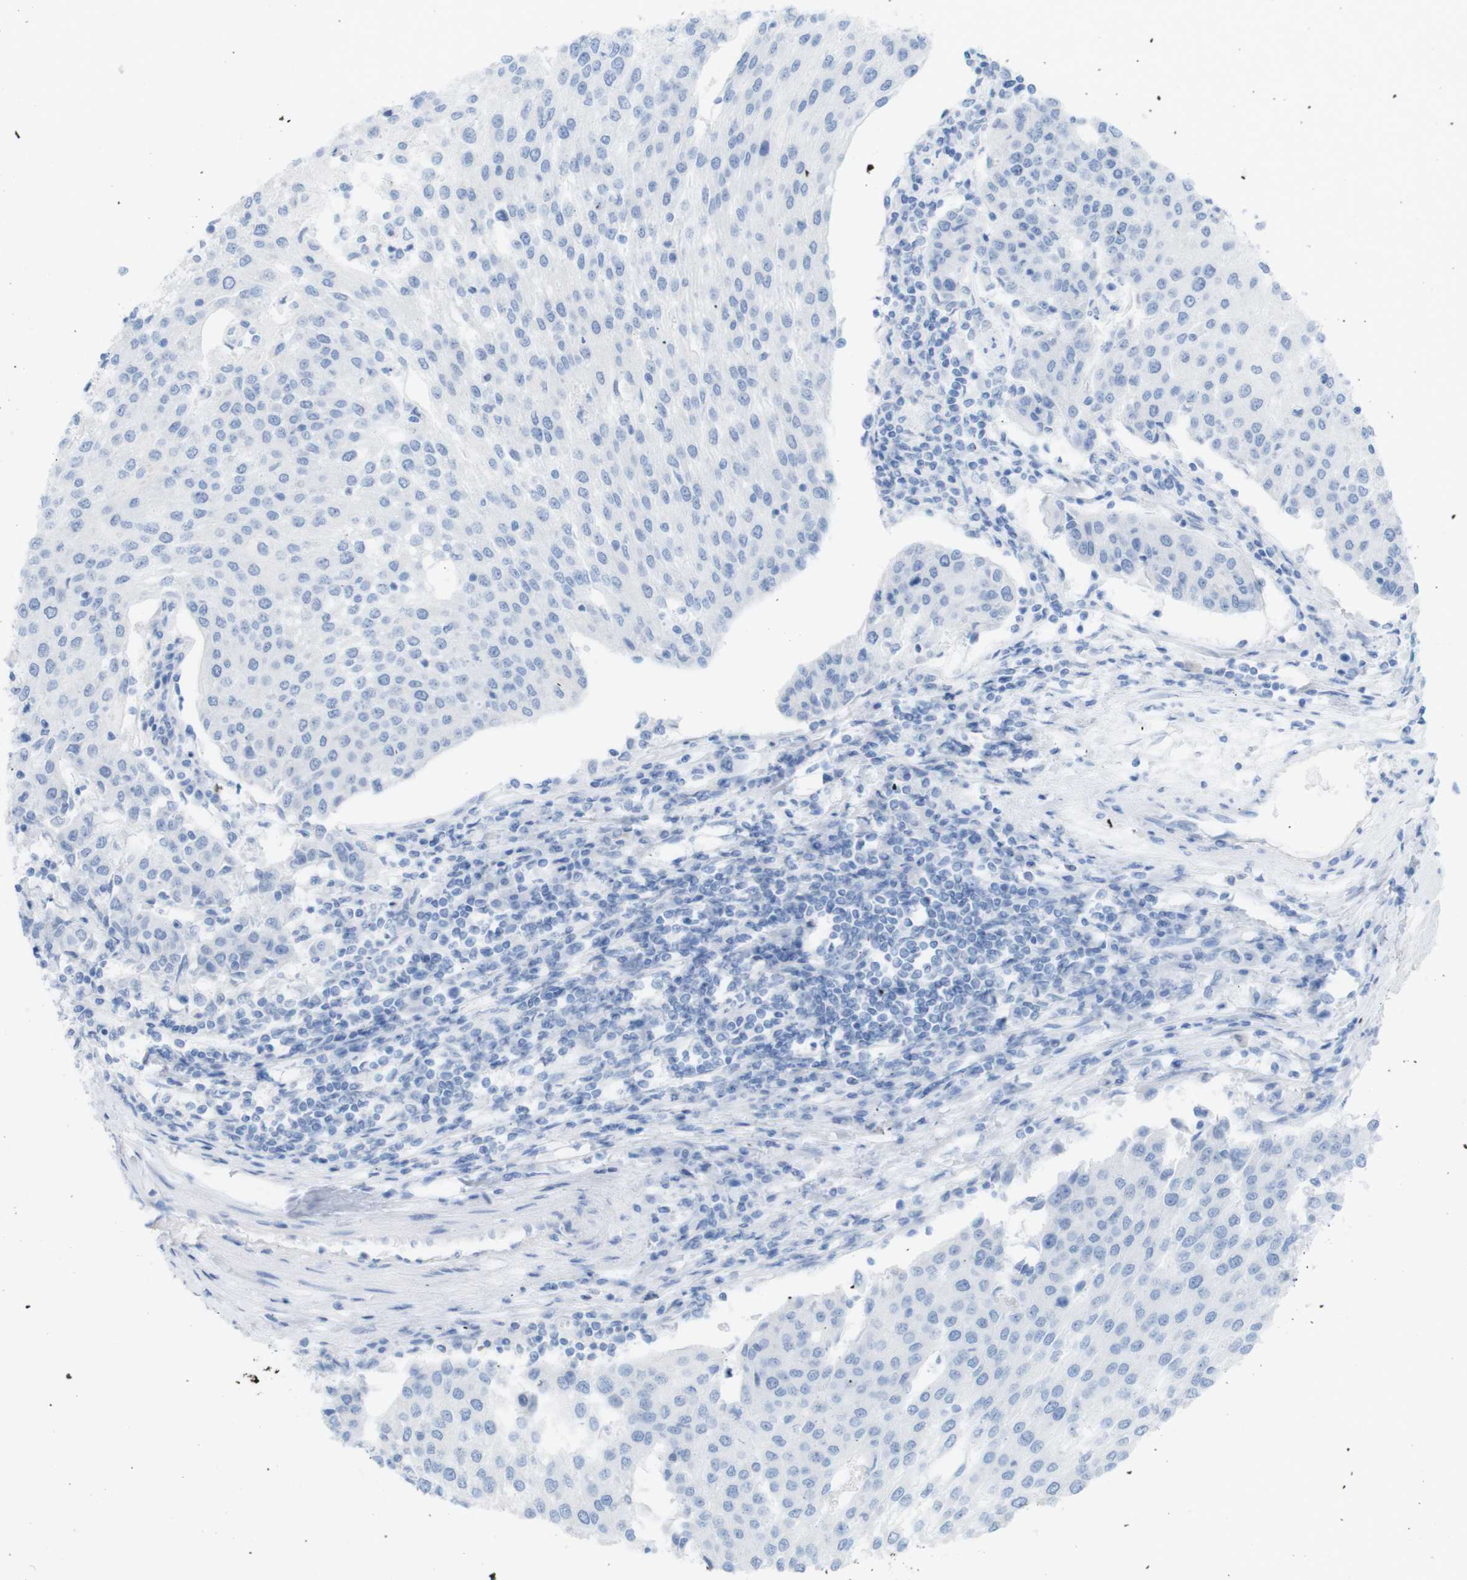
{"staining": {"intensity": "negative", "quantity": "none", "location": "none"}, "tissue": "urothelial cancer", "cell_type": "Tumor cells", "image_type": "cancer", "snomed": [{"axis": "morphology", "description": "Urothelial carcinoma, High grade"}, {"axis": "topography", "description": "Urinary bladder"}], "caption": "IHC micrograph of neoplastic tissue: human urothelial carcinoma (high-grade) stained with DAB exhibits no significant protein staining in tumor cells.", "gene": "MYH7", "patient": {"sex": "female", "age": 85}}